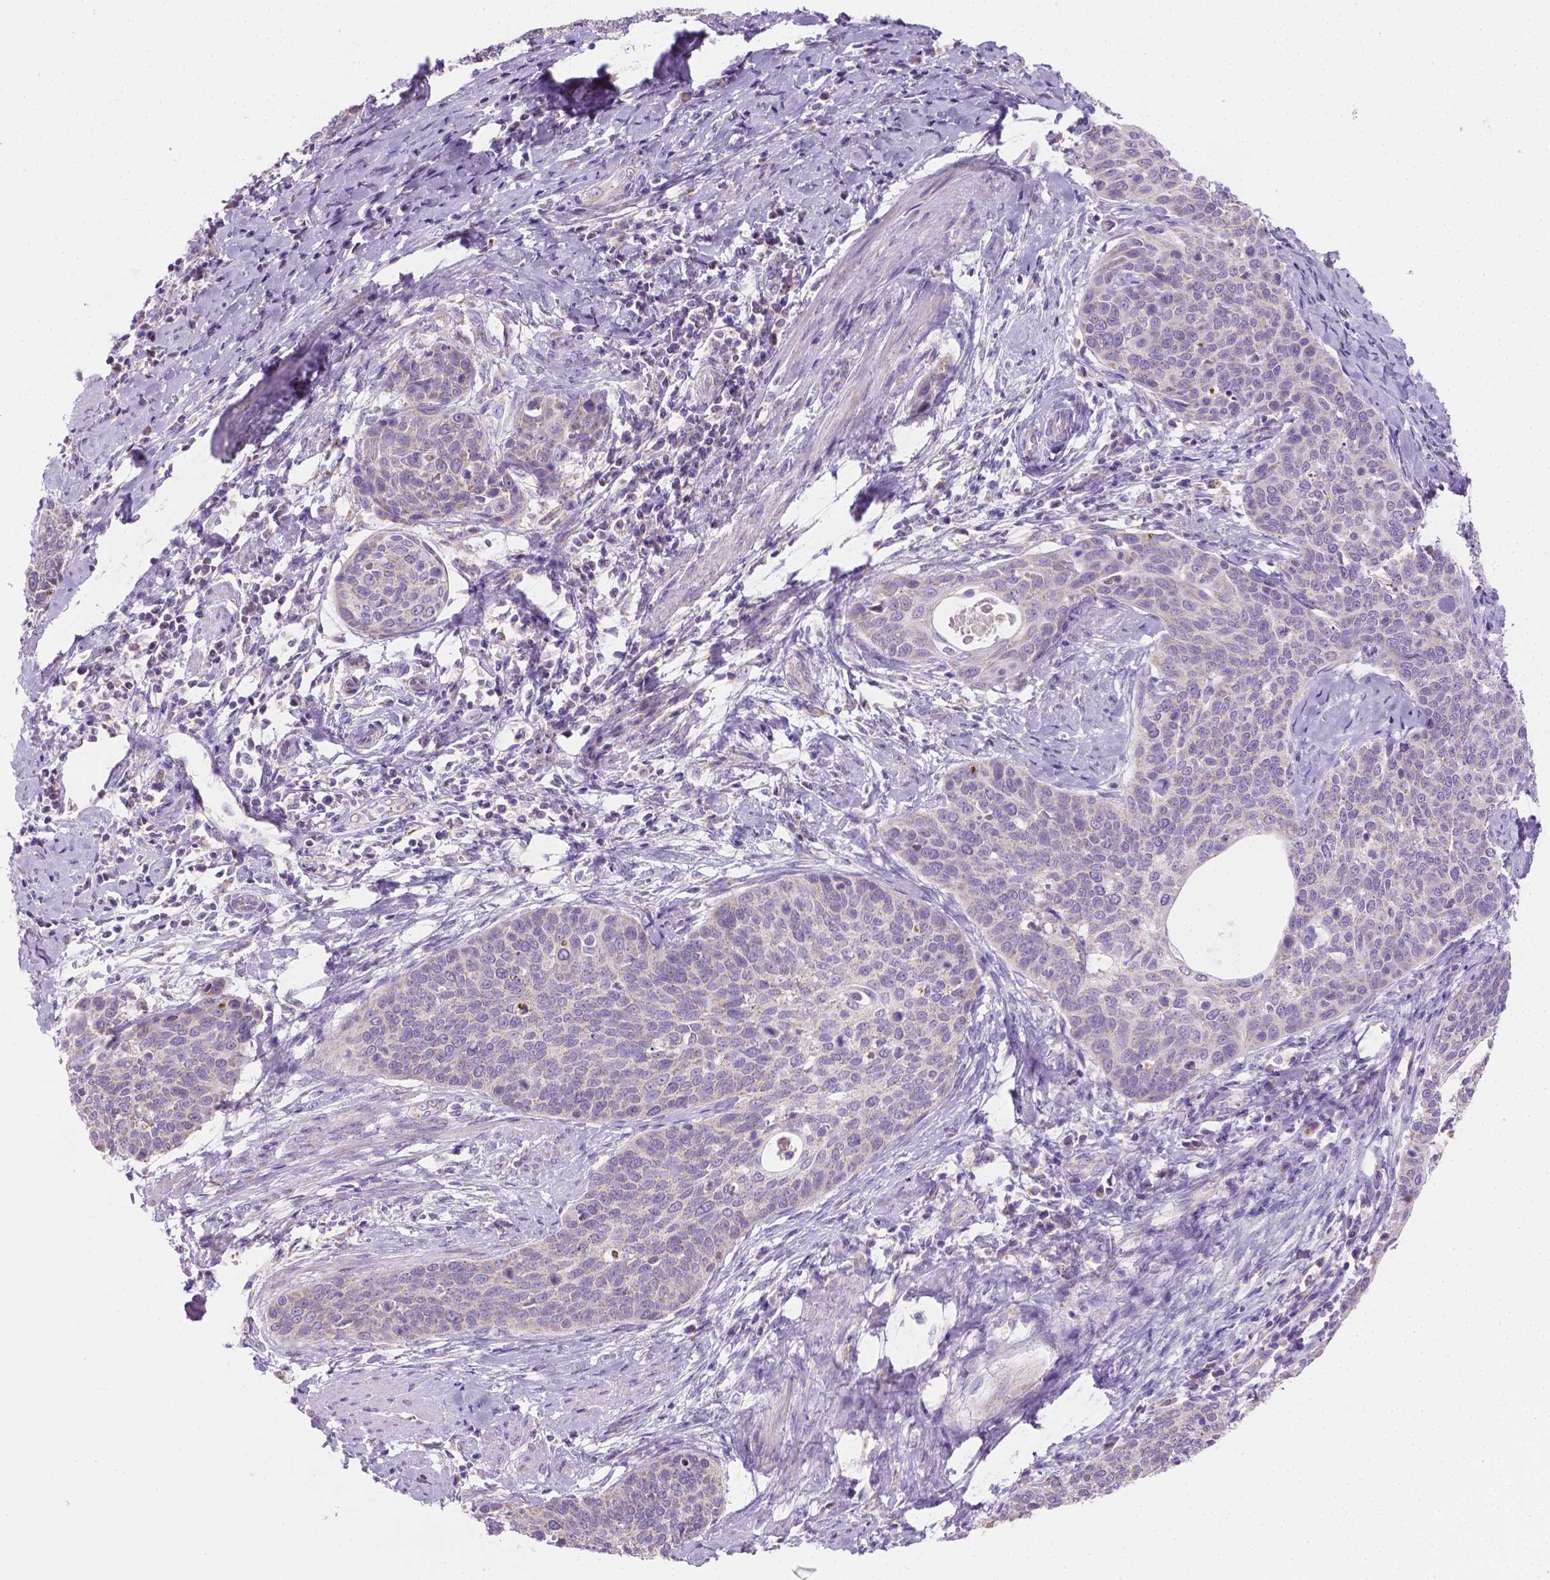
{"staining": {"intensity": "negative", "quantity": "none", "location": "none"}, "tissue": "cervical cancer", "cell_type": "Tumor cells", "image_type": "cancer", "snomed": [{"axis": "morphology", "description": "Squamous cell carcinoma, NOS"}, {"axis": "topography", "description": "Cervix"}], "caption": "This is a micrograph of immunohistochemistry staining of cervical cancer (squamous cell carcinoma), which shows no positivity in tumor cells.", "gene": "CSPG5", "patient": {"sex": "female", "age": 69}}